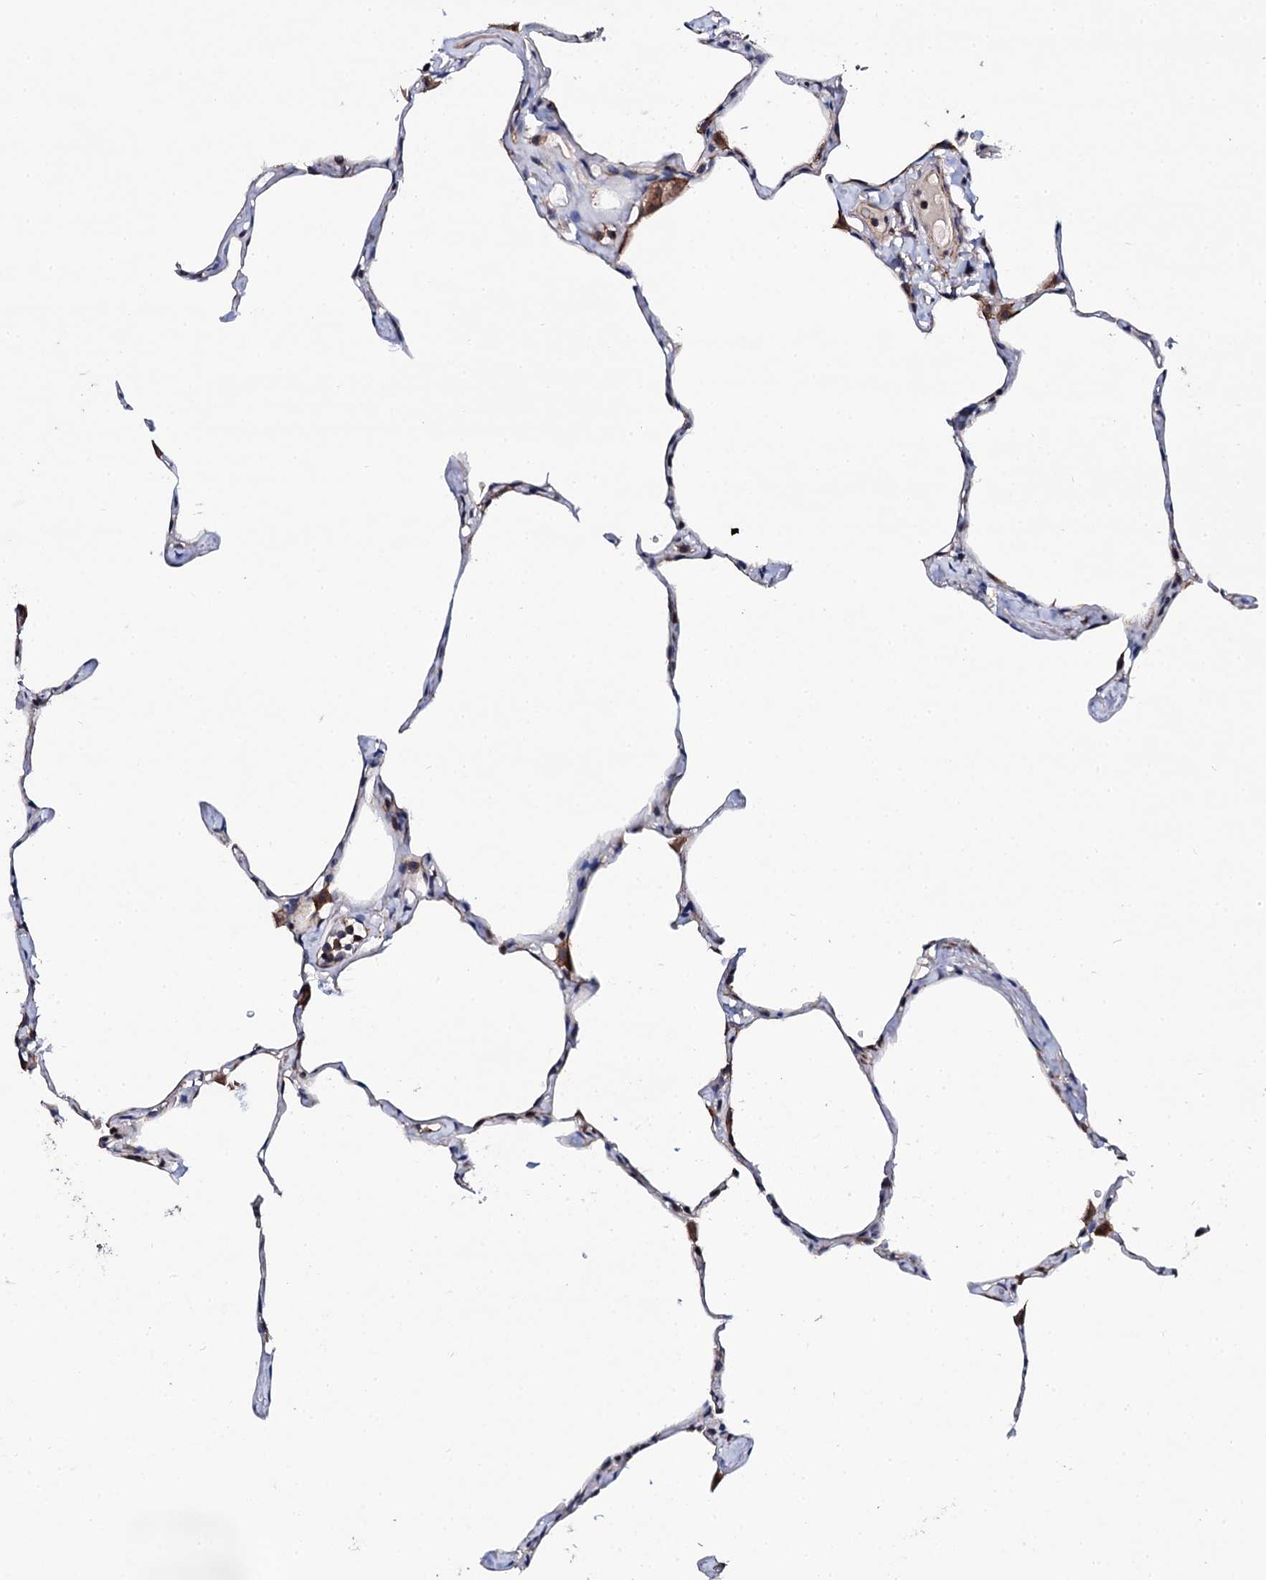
{"staining": {"intensity": "moderate", "quantity": "<25%", "location": "cytoplasmic/membranous"}, "tissue": "lung", "cell_type": "Alveolar cells", "image_type": "normal", "snomed": [{"axis": "morphology", "description": "Normal tissue, NOS"}, {"axis": "topography", "description": "Lung"}], "caption": "Protein expression by IHC displays moderate cytoplasmic/membranous positivity in approximately <25% of alveolar cells in benign lung.", "gene": "COG4", "patient": {"sex": "male", "age": 65}}